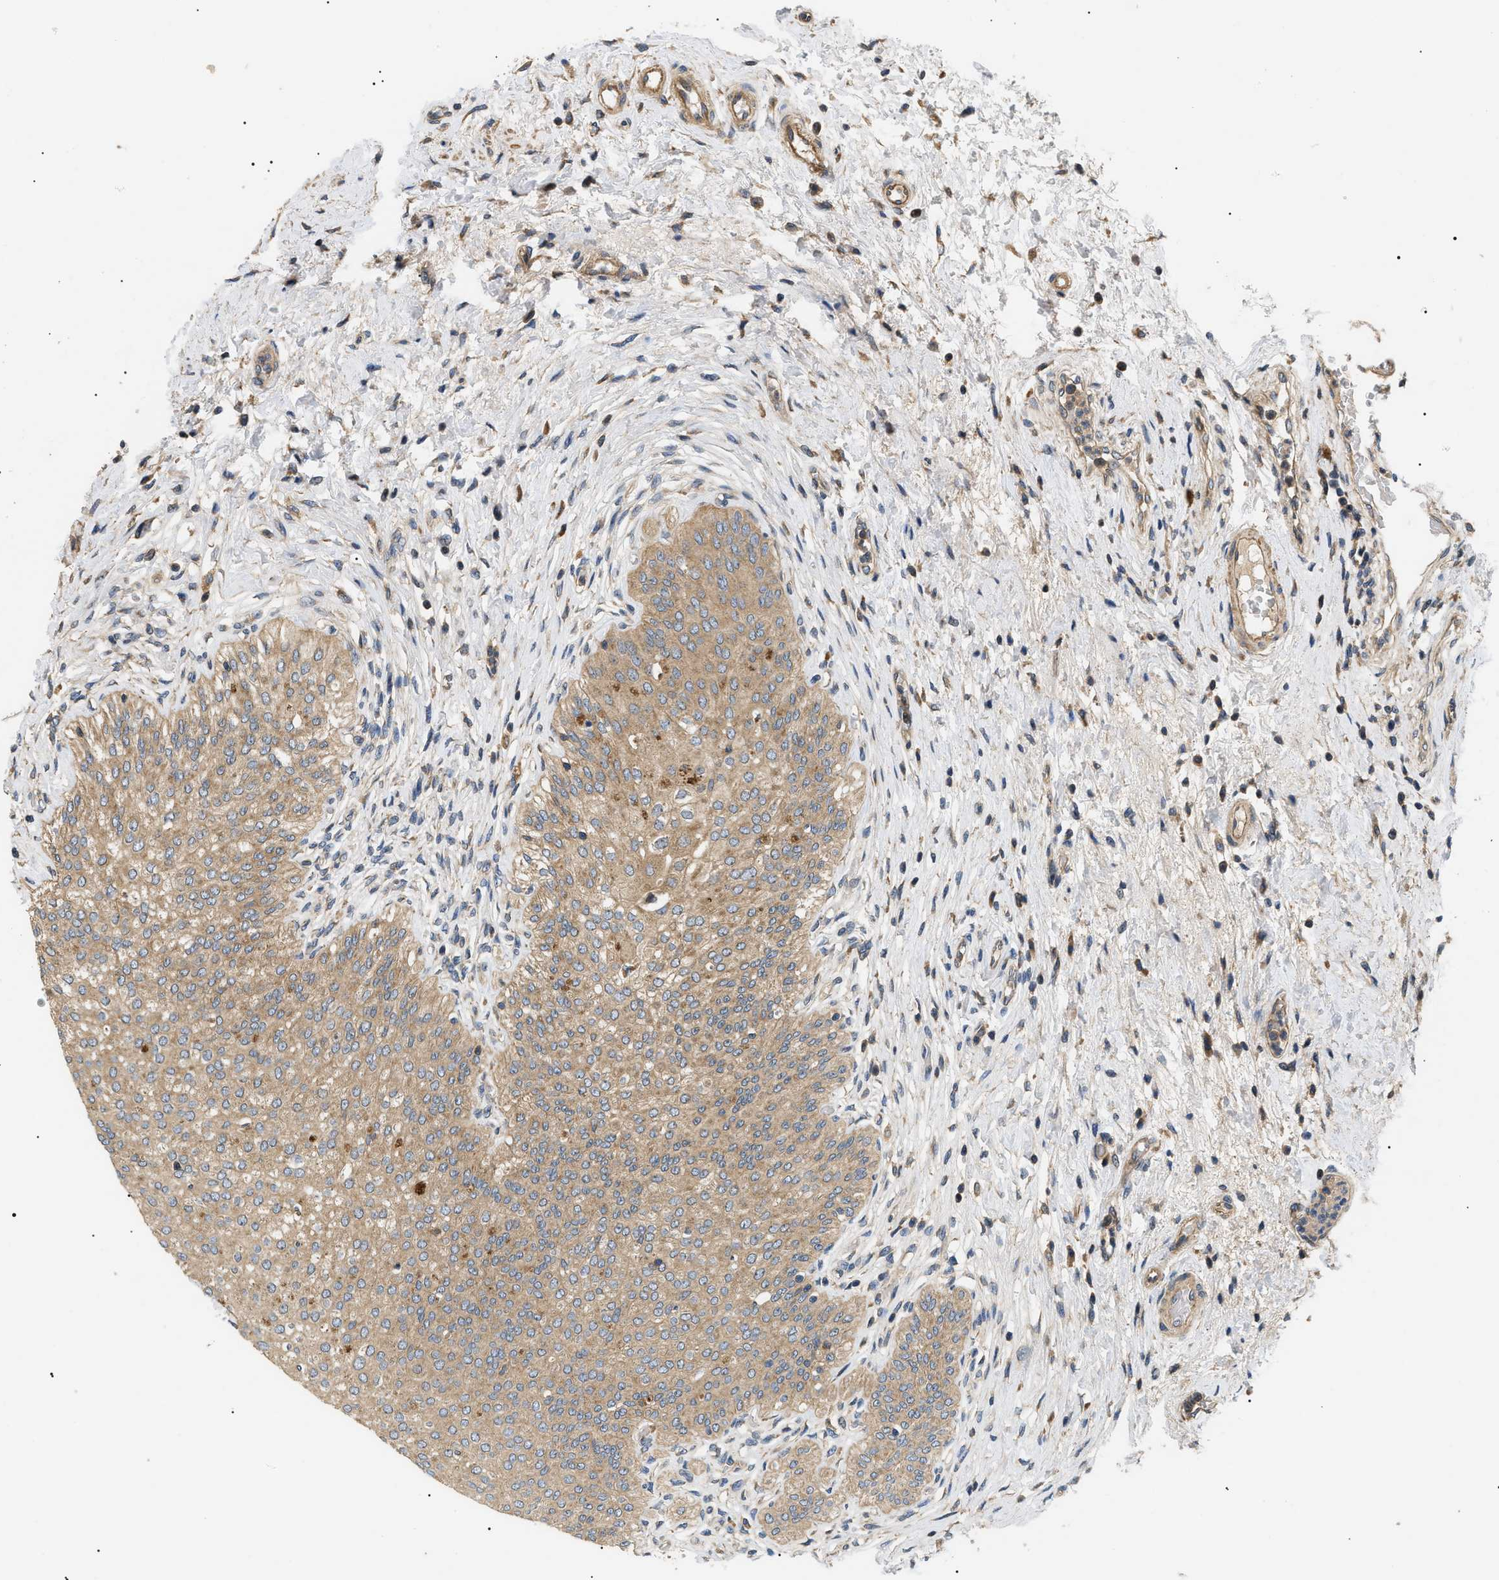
{"staining": {"intensity": "moderate", "quantity": ">75%", "location": "cytoplasmic/membranous"}, "tissue": "urinary bladder", "cell_type": "Urothelial cells", "image_type": "normal", "snomed": [{"axis": "morphology", "description": "Normal tissue, NOS"}, {"axis": "topography", "description": "Urinary bladder"}], "caption": "Immunohistochemistry (IHC) staining of benign urinary bladder, which shows medium levels of moderate cytoplasmic/membranous positivity in approximately >75% of urothelial cells indicating moderate cytoplasmic/membranous protein staining. The staining was performed using DAB (3,3'-diaminobenzidine) (brown) for protein detection and nuclei were counterstained in hematoxylin (blue).", "gene": "PPM1B", "patient": {"sex": "male", "age": 46}}